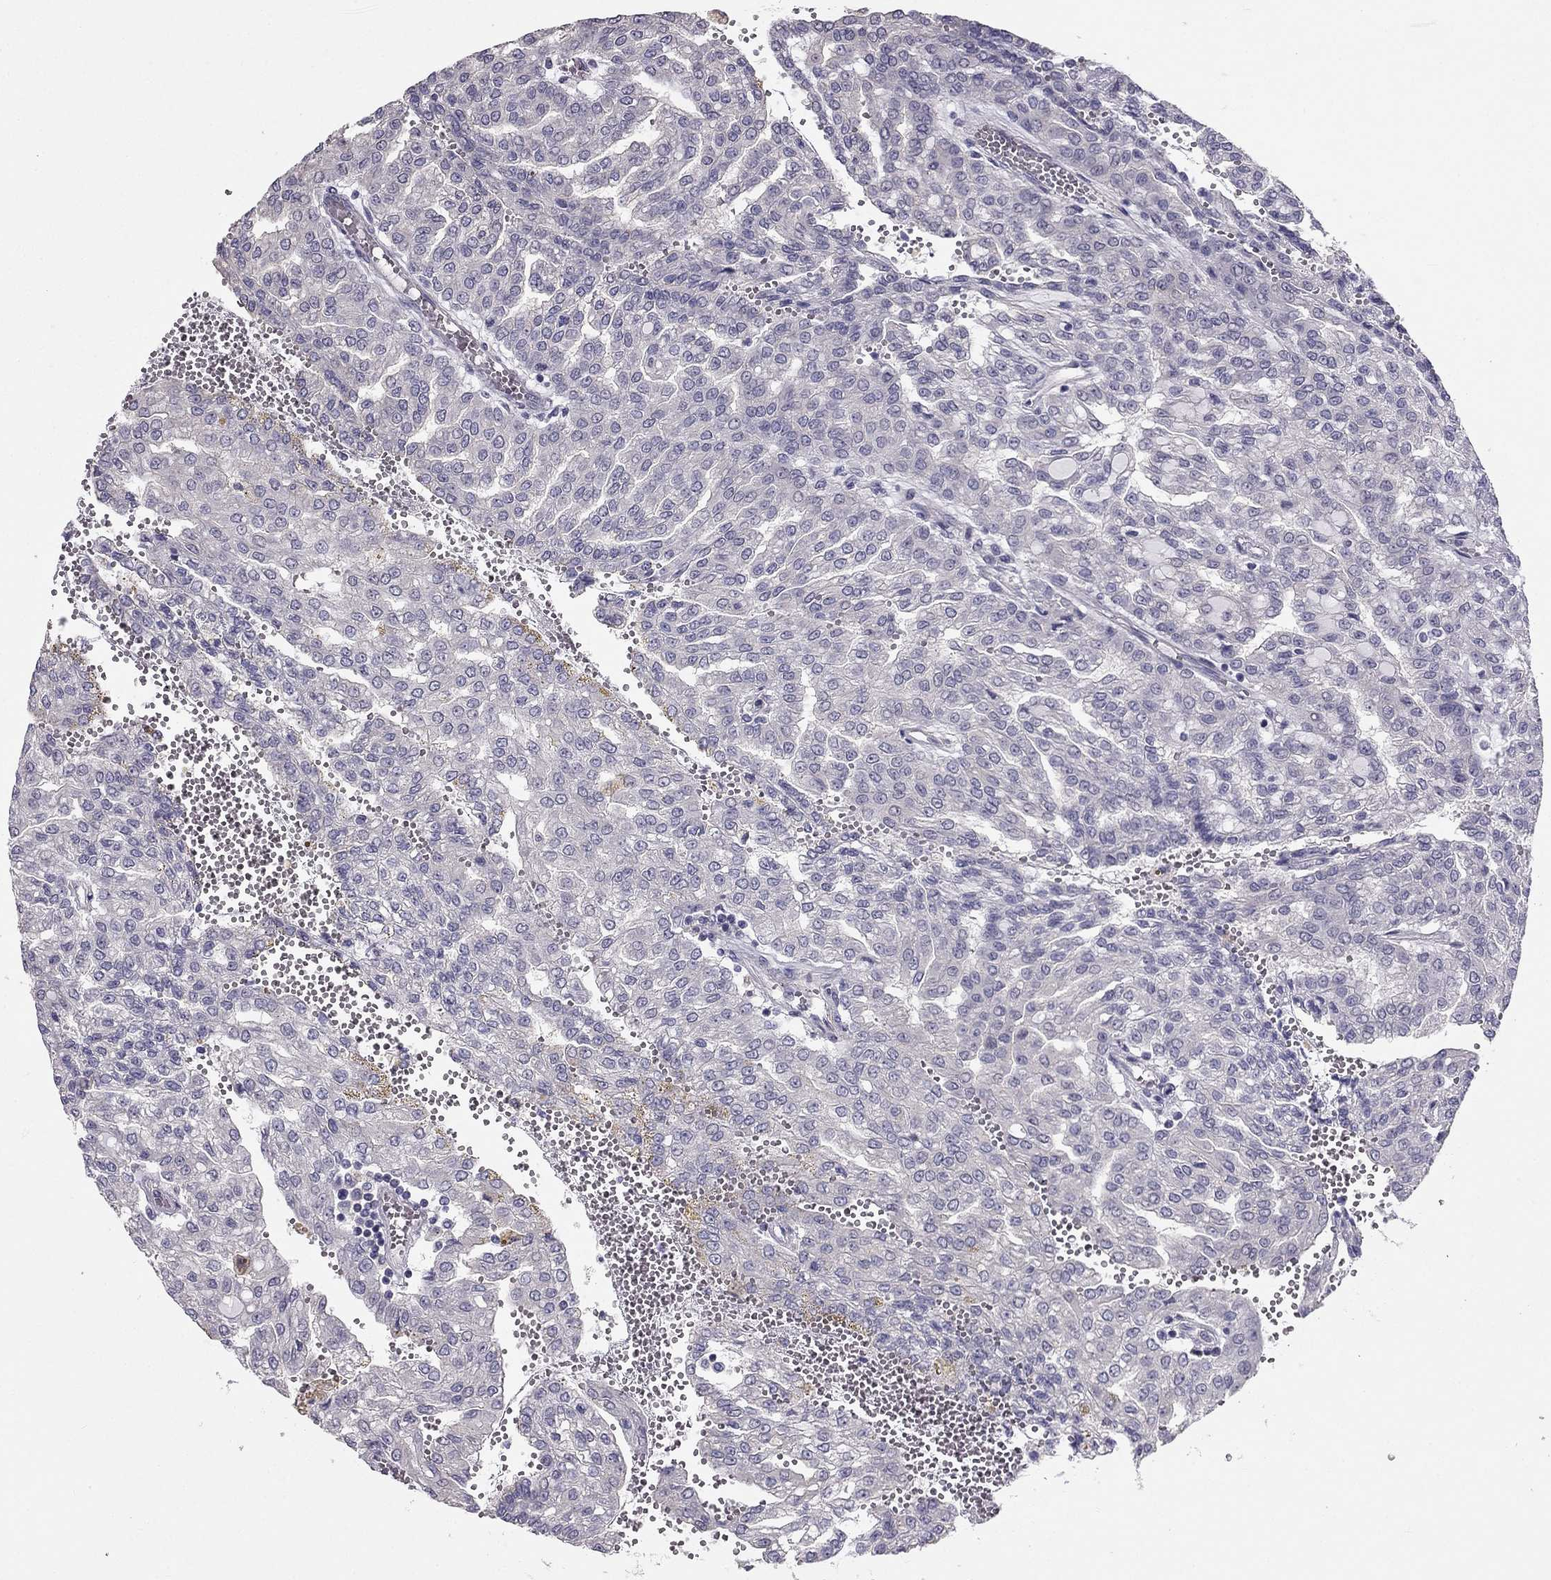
{"staining": {"intensity": "negative", "quantity": "none", "location": "none"}, "tissue": "renal cancer", "cell_type": "Tumor cells", "image_type": "cancer", "snomed": [{"axis": "morphology", "description": "Adenocarcinoma, NOS"}, {"axis": "topography", "description": "Kidney"}], "caption": "The histopathology image exhibits no significant positivity in tumor cells of renal cancer.", "gene": "HSFX1", "patient": {"sex": "male", "age": 63}}